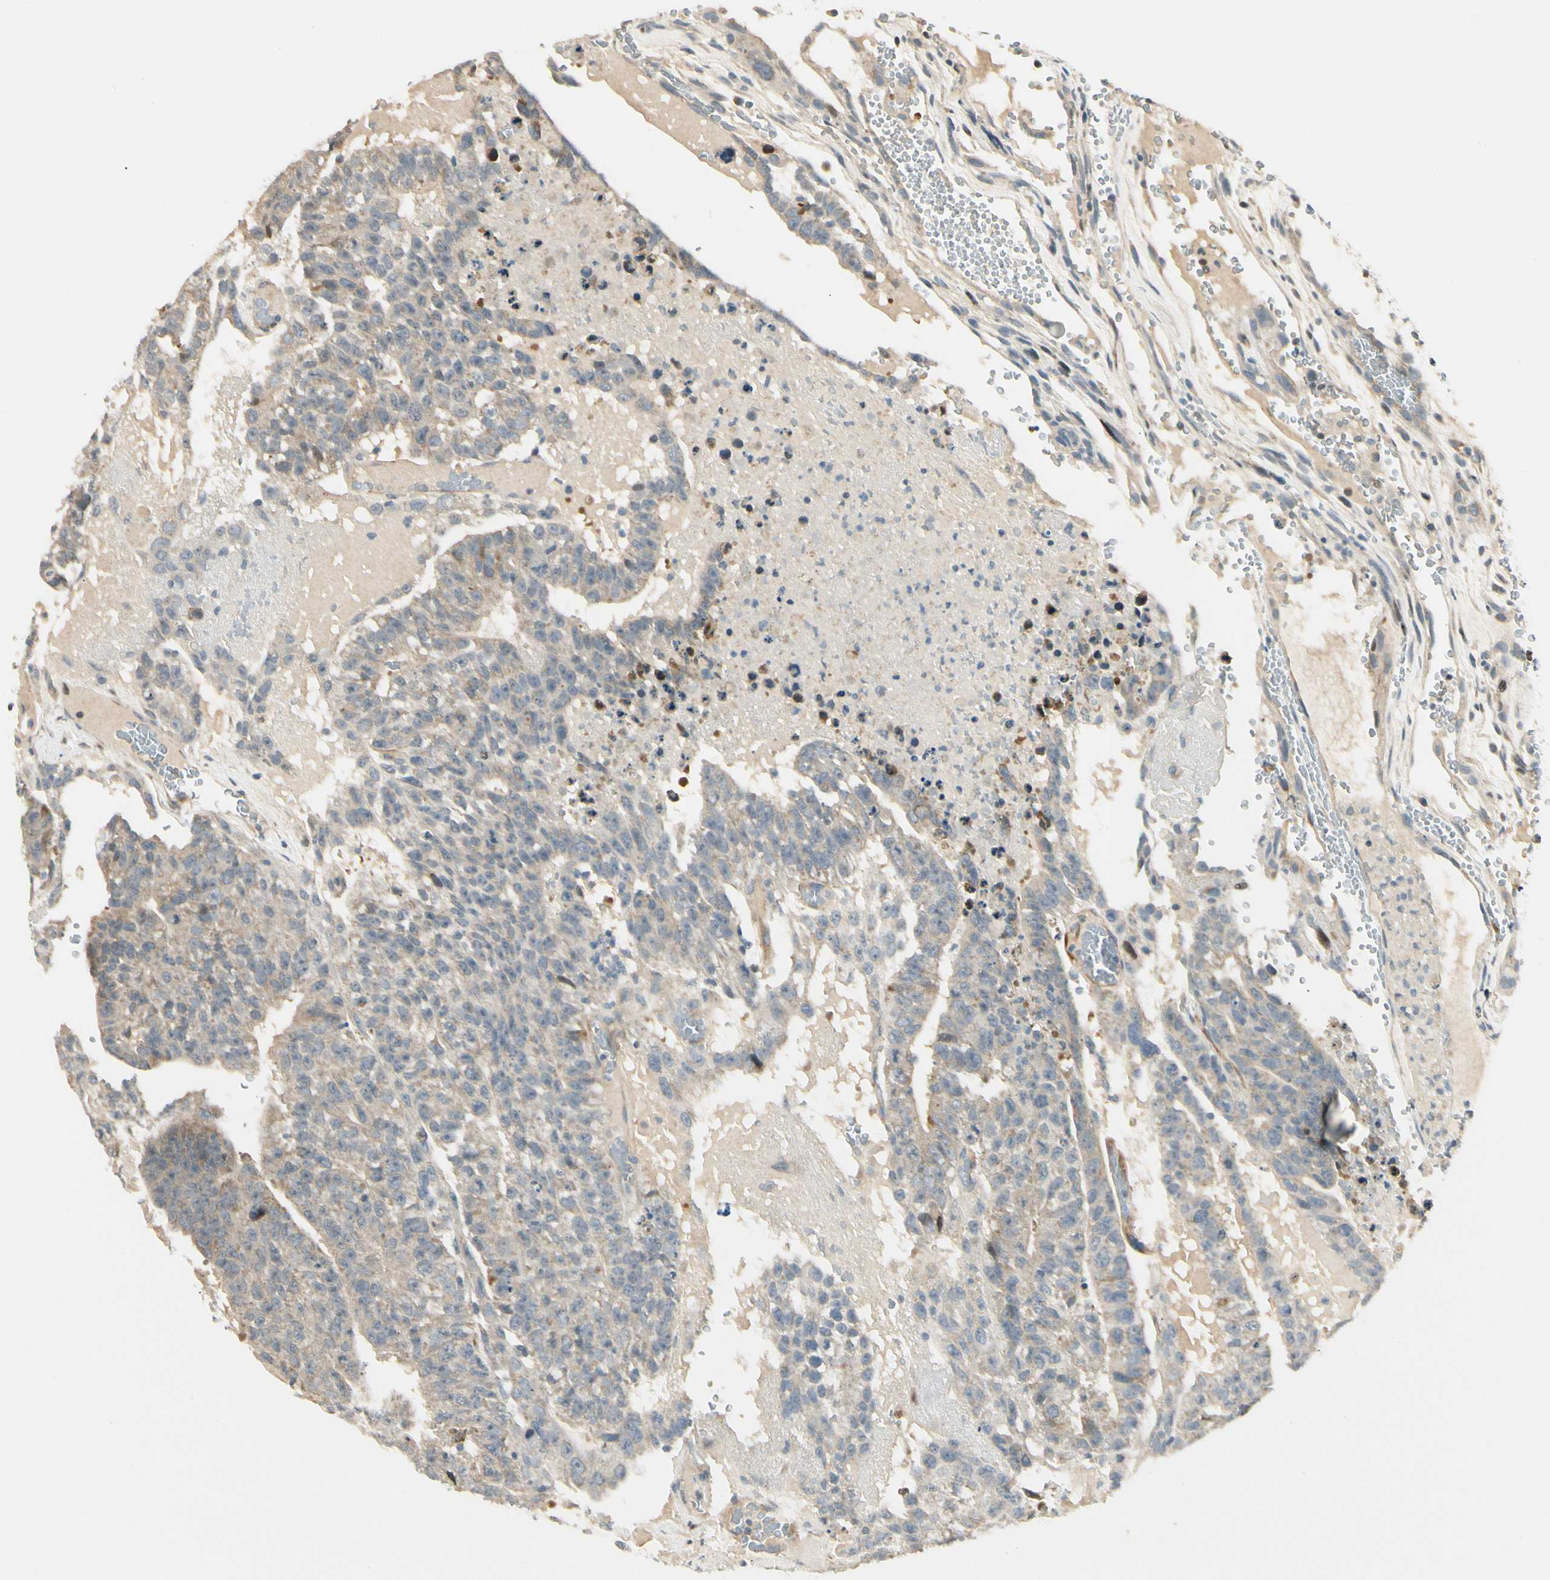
{"staining": {"intensity": "weak", "quantity": ">75%", "location": "cytoplasmic/membranous"}, "tissue": "testis cancer", "cell_type": "Tumor cells", "image_type": "cancer", "snomed": [{"axis": "morphology", "description": "Seminoma, NOS"}, {"axis": "morphology", "description": "Carcinoma, Embryonal, NOS"}, {"axis": "topography", "description": "Testis"}], "caption": "Immunohistochemical staining of human testis cancer (seminoma) demonstrates low levels of weak cytoplasmic/membranous expression in about >75% of tumor cells. The staining was performed using DAB (3,3'-diaminobenzidine) to visualize the protein expression in brown, while the nuclei were stained in blue with hematoxylin (Magnification: 20x).", "gene": "P4HA3", "patient": {"sex": "male", "age": 52}}